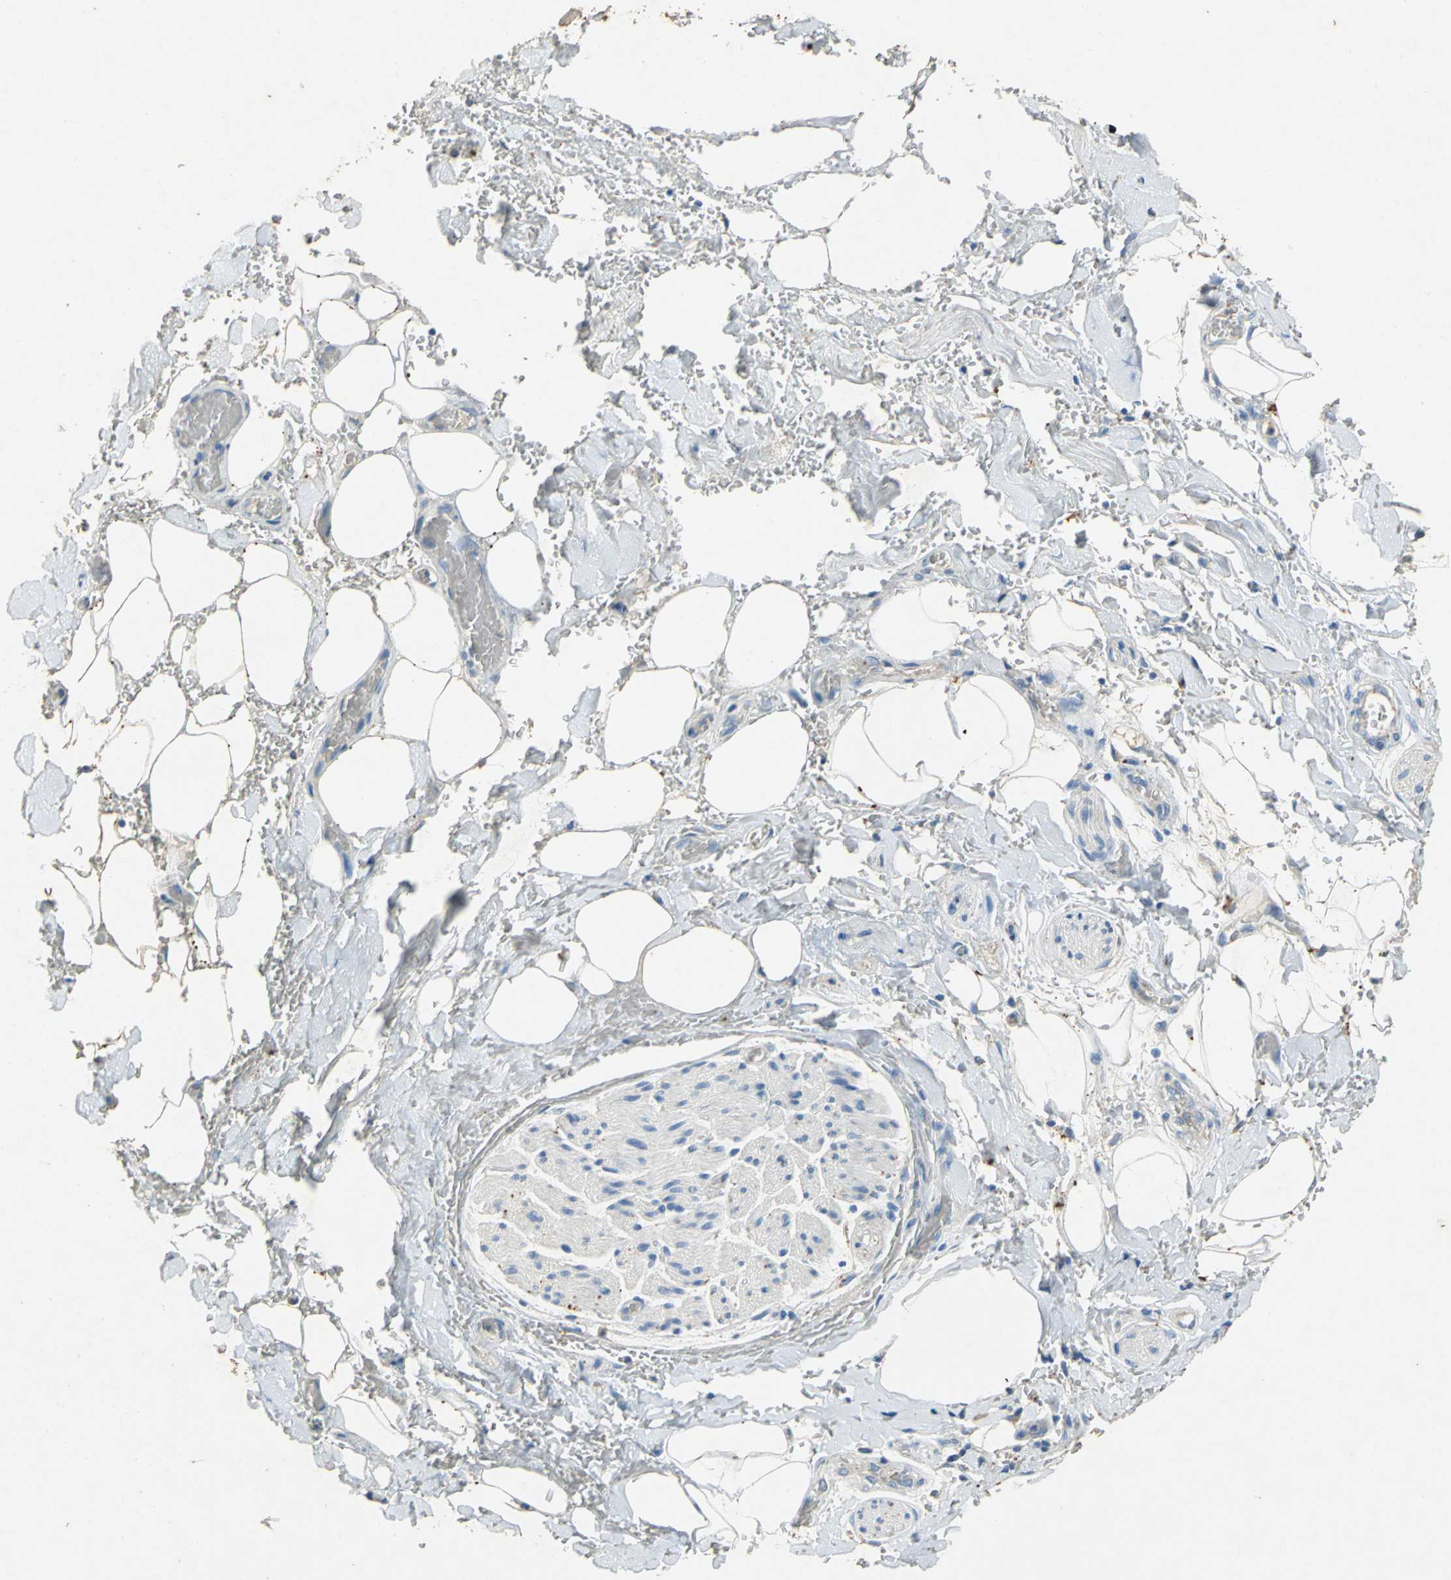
{"staining": {"intensity": "weak", "quantity": "25%-75%", "location": "cytoplasmic/membranous"}, "tissue": "adipose tissue", "cell_type": "Adipocytes", "image_type": "normal", "snomed": [{"axis": "morphology", "description": "Normal tissue, NOS"}, {"axis": "morphology", "description": "Cholangiocarcinoma"}, {"axis": "topography", "description": "Liver"}, {"axis": "topography", "description": "Peripheral nerve tissue"}], "caption": "The immunohistochemical stain highlights weak cytoplasmic/membranous expression in adipocytes of normal adipose tissue.", "gene": "ADAMTS5", "patient": {"sex": "male", "age": 50}}